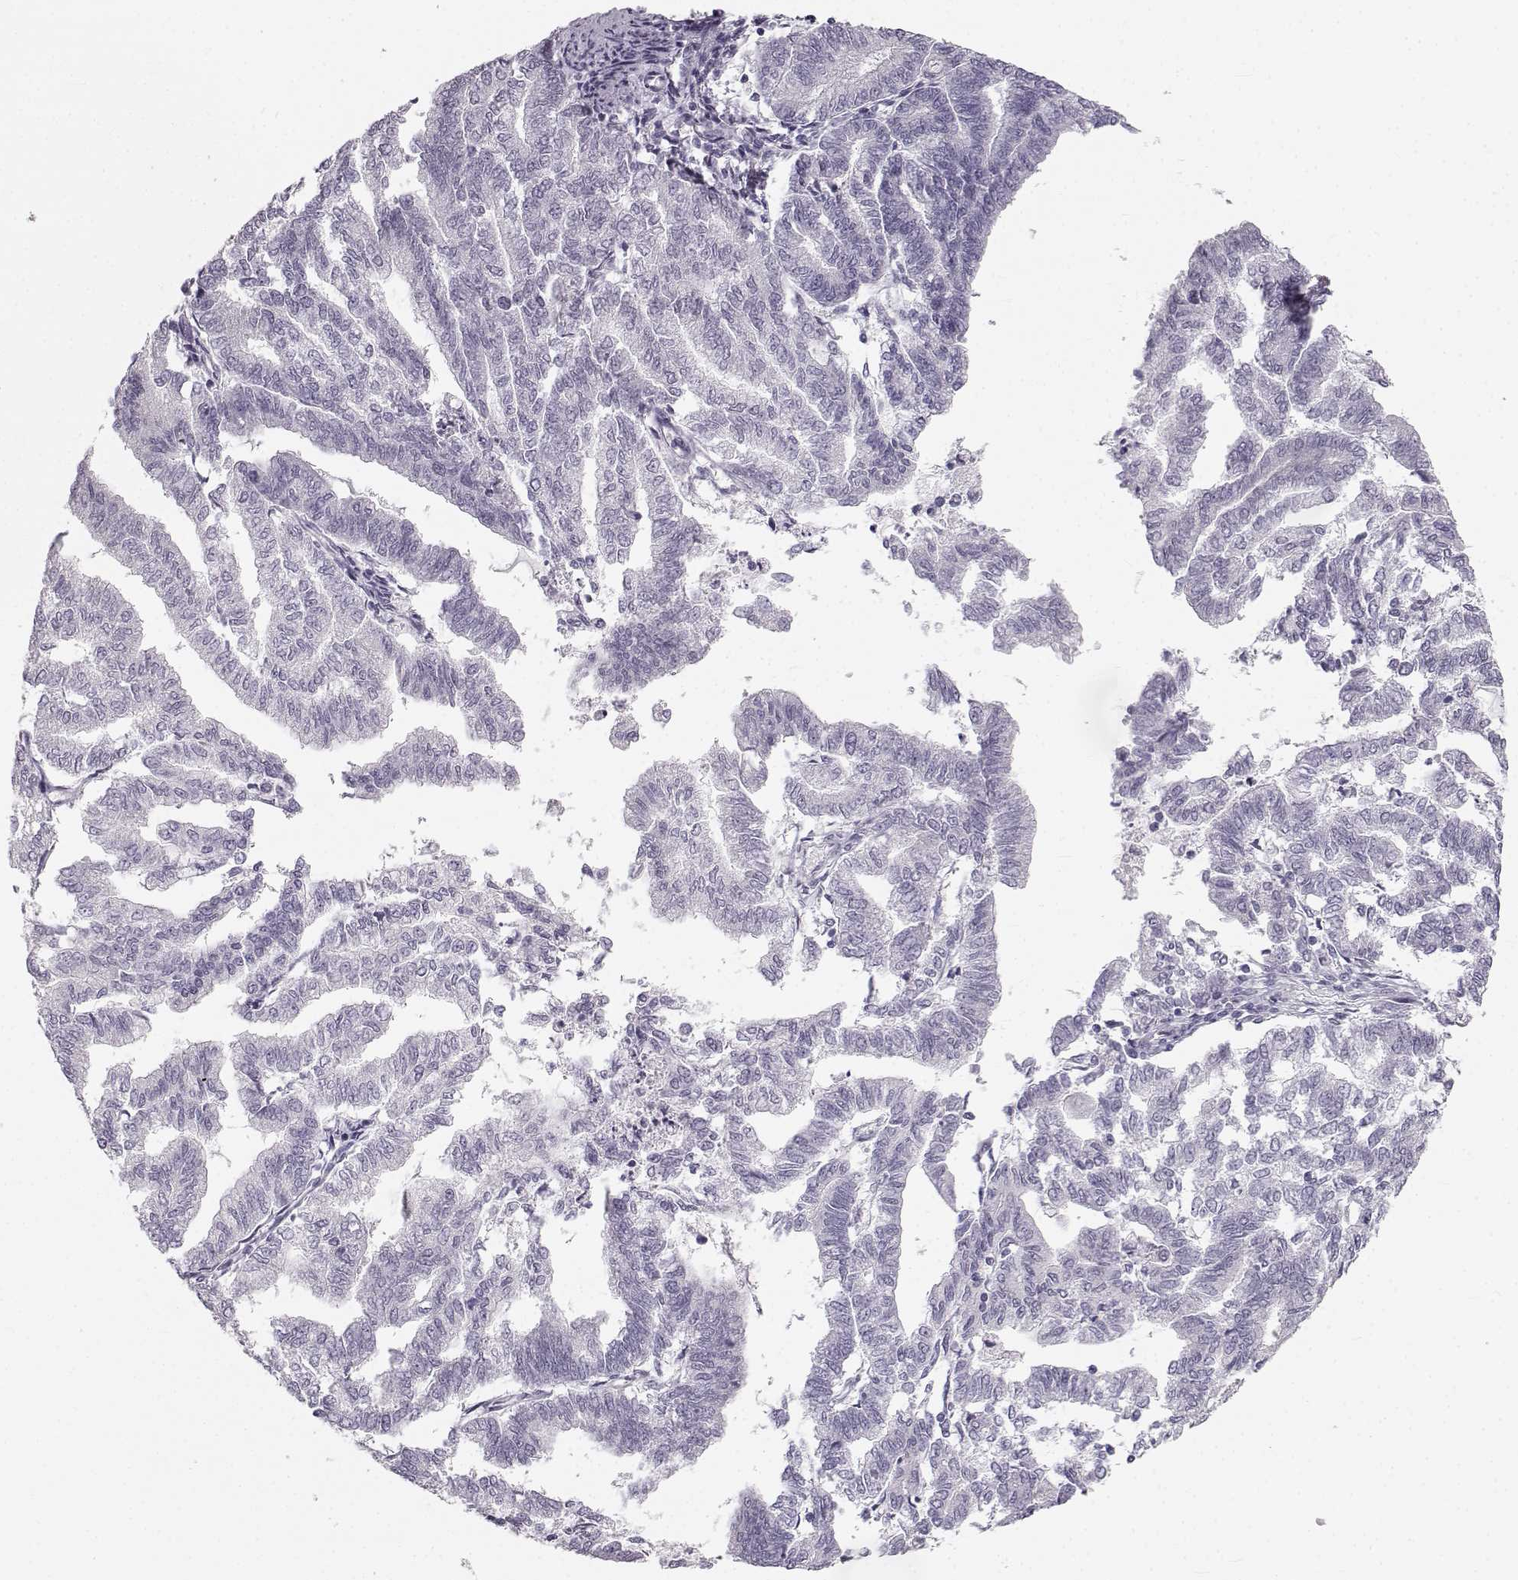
{"staining": {"intensity": "negative", "quantity": "none", "location": "none"}, "tissue": "endometrial cancer", "cell_type": "Tumor cells", "image_type": "cancer", "snomed": [{"axis": "morphology", "description": "Adenocarcinoma, NOS"}, {"axis": "topography", "description": "Endometrium"}], "caption": "Immunohistochemical staining of human endometrial cancer reveals no significant staining in tumor cells.", "gene": "OIP5", "patient": {"sex": "female", "age": 79}}